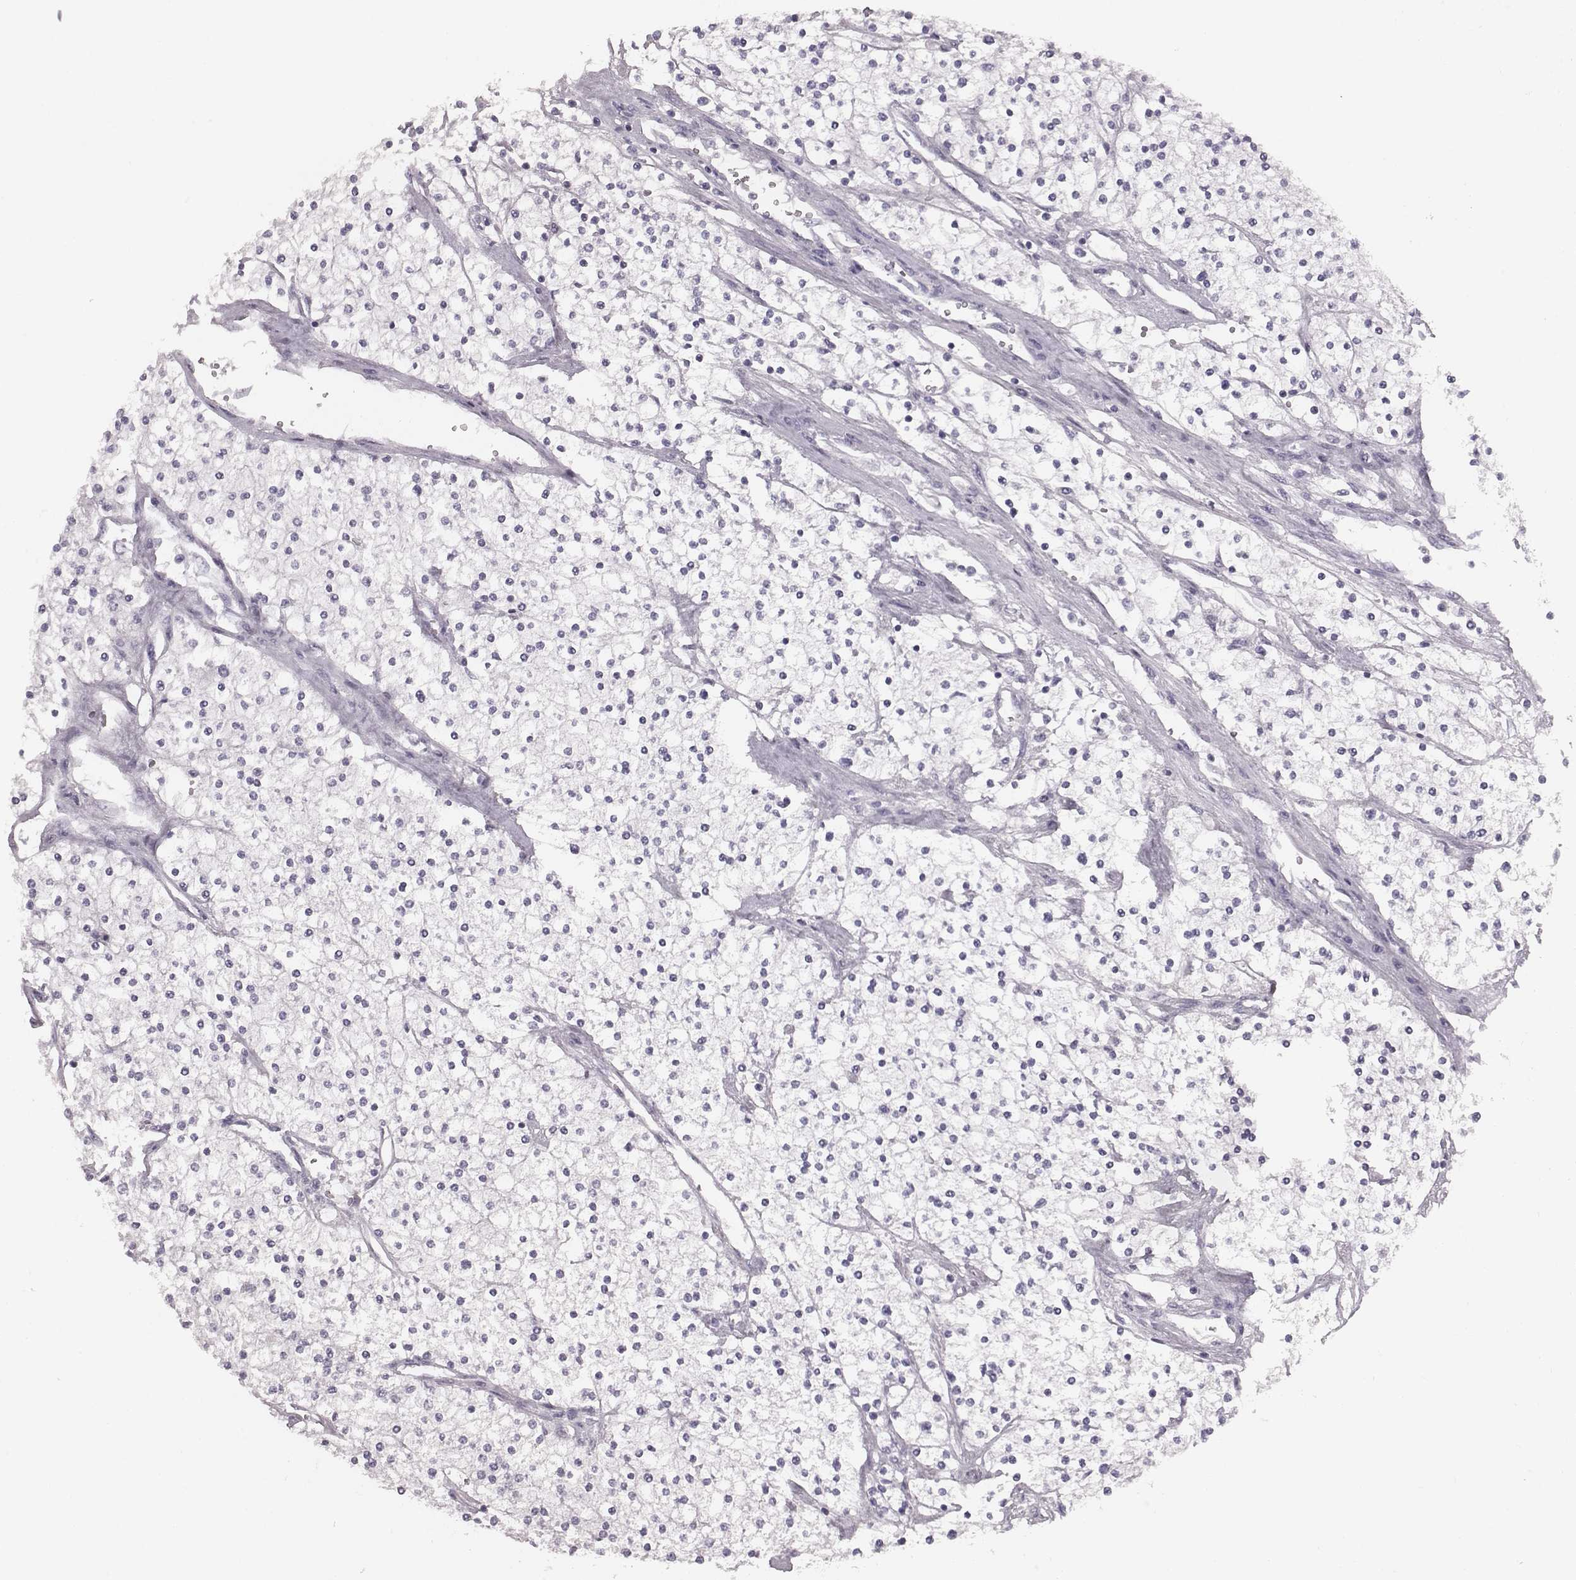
{"staining": {"intensity": "negative", "quantity": "none", "location": "none"}, "tissue": "renal cancer", "cell_type": "Tumor cells", "image_type": "cancer", "snomed": [{"axis": "morphology", "description": "Adenocarcinoma, NOS"}, {"axis": "topography", "description": "Kidney"}], "caption": "Immunohistochemistry (IHC) of renal adenocarcinoma shows no expression in tumor cells.", "gene": "PDE8B", "patient": {"sex": "male", "age": 80}}